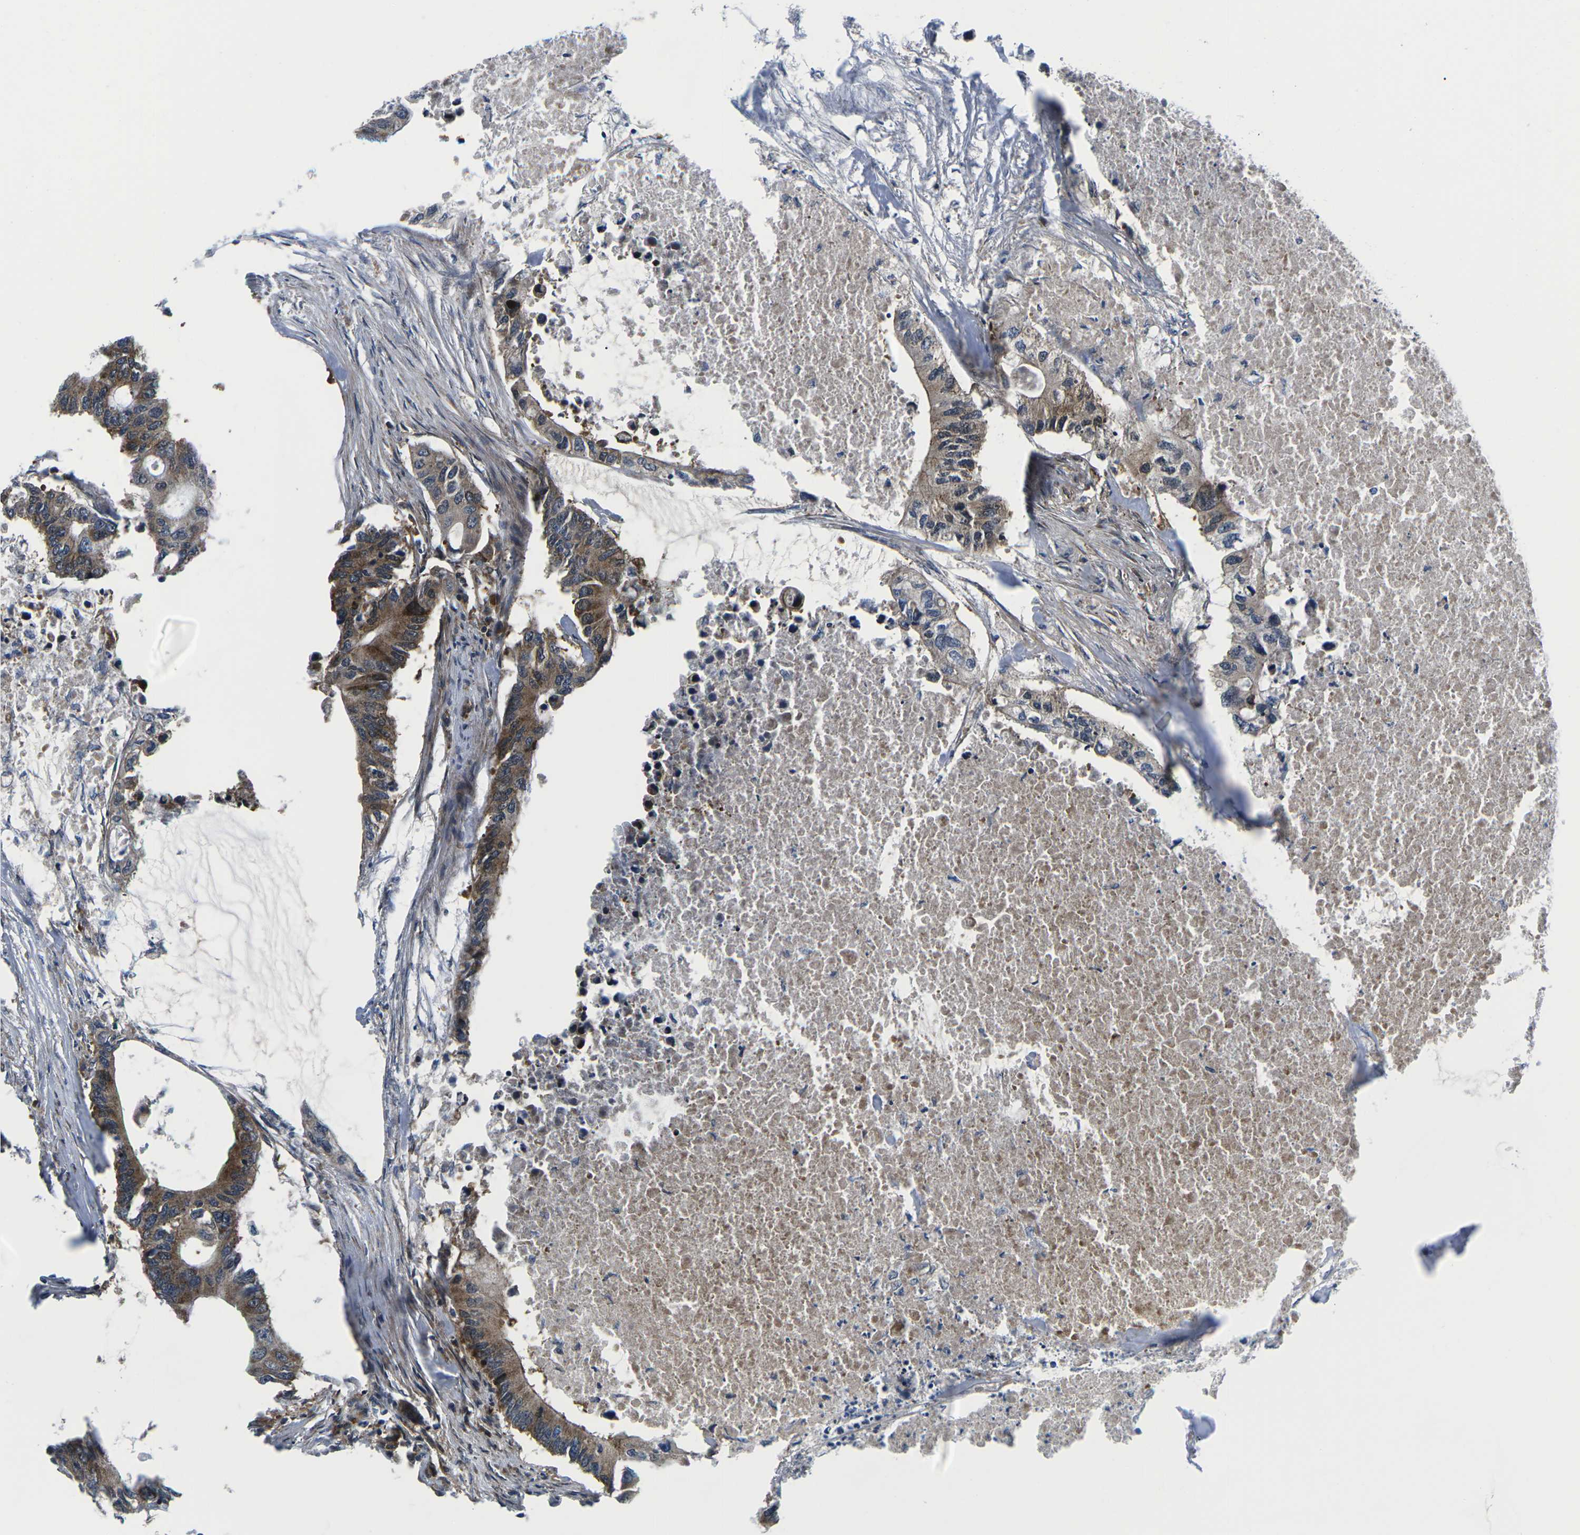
{"staining": {"intensity": "moderate", "quantity": ">75%", "location": "cytoplasmic/membranous"}, "tissue": "colorectal cancer", "cell_type": "Tumor cells", "image_type": "cancer", "snomed": [{"axis": "morphology", "description": "Adenocarcinoma, NOS"}, {"axis": "topography", "description": "Colon"}], "caption": "This is an image of immunohistochemistry staining of colorectal cancer (adenocarcinoma), which shows moderate positivity in the cytoplasmic/membranous of tumor cells.", "gene": "EIF4E", "patient": {"sex": "male", "age": 71}}